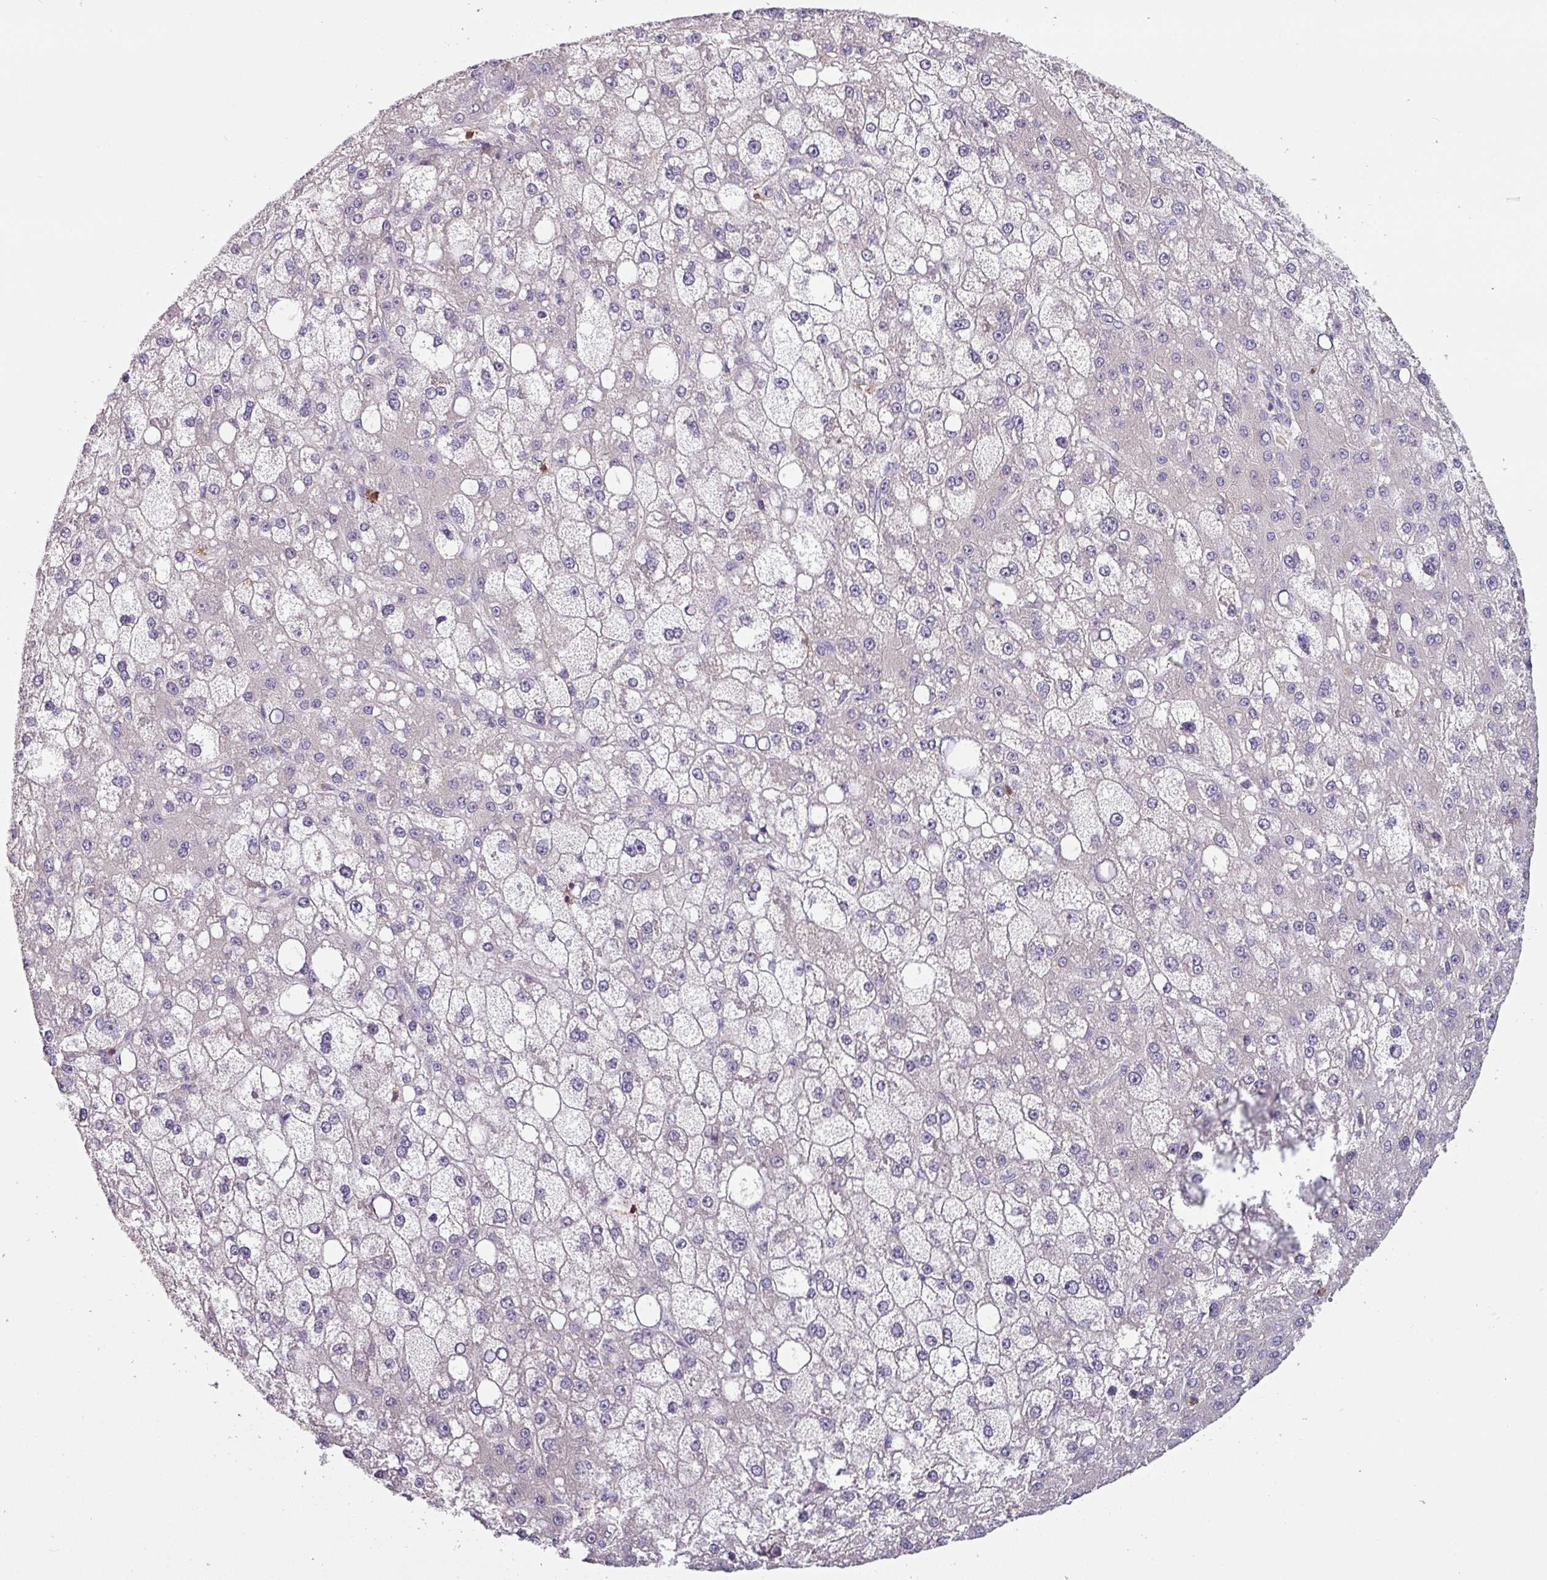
{"staining": {"intensity": "negative", "quantity": "none", "location": "none"}, "tissue": "liver cancer", "cell_type": "Tumor cells", "image_type": "cancer", "snomed": [{"axis": "morphology", "description": "Carcinoma, Hepatocellular, NOS"}, {"axis": "topography", "description": "Liver"}], "caption": "A high-resolution image shows immunohistochemistry (IHC) staining of liver cancer, which shows no significant positivity in tumor cells. (DAB IHC, high magnification).", "gene": "CD3G", "patient": {"sex": "male", "age": 67}}